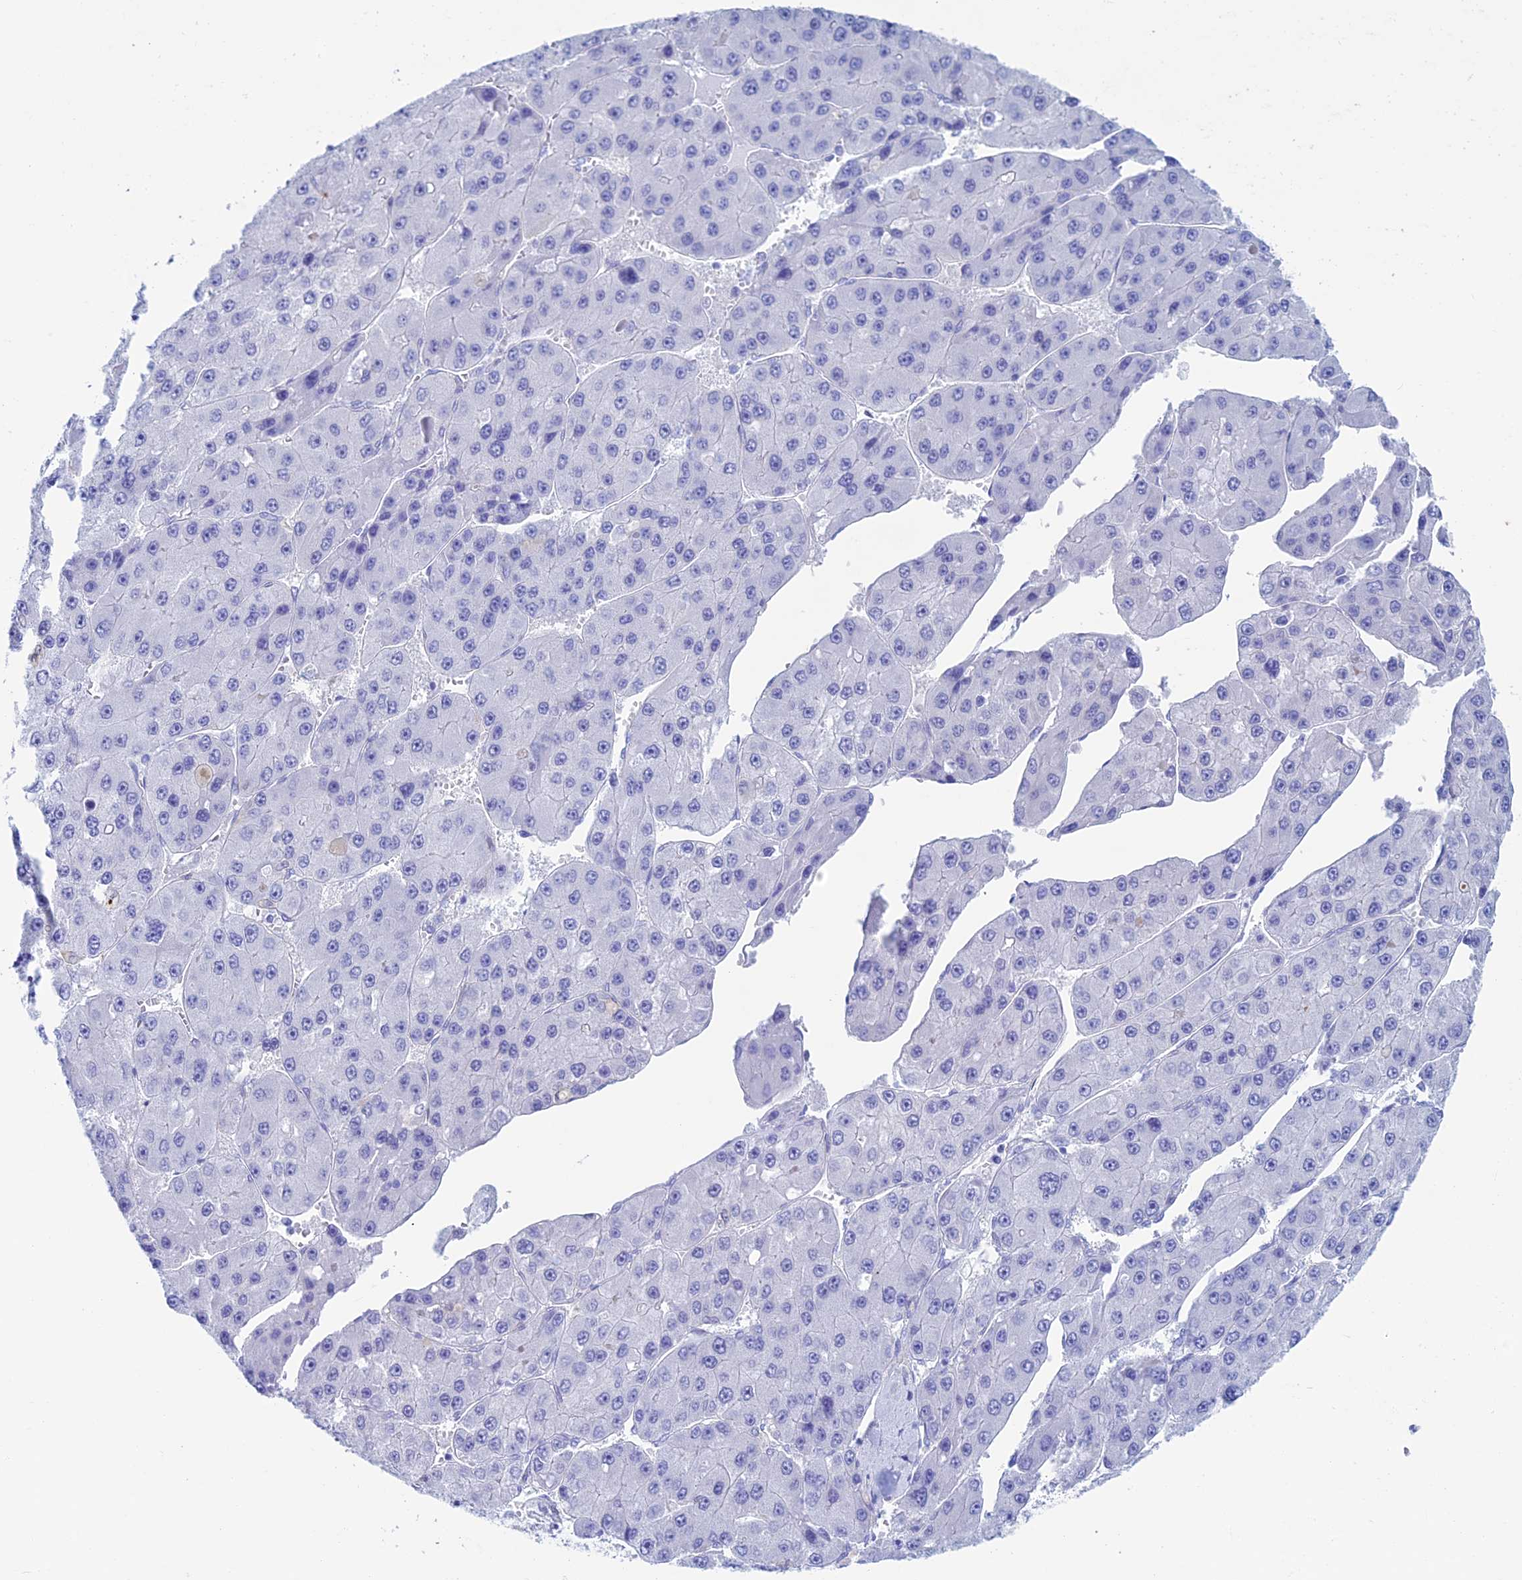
{"staining": {"intensity": "negative", "quantity": "none", "location": "none"}, "tissue": "liver cancer", "cell_type": "Tumor cells", "image_type": "cancer", "snomed": [{"axis": "morphology", "description": "Carcinoma, Hepatocellular, NOS"}, {"axis": "topography", "description": "Liver"}], "caption": "A high-resolution photomicrograph shows IHC staining of liver cancer, which shows no significant expression in tumor cells. Brightfield microscopy of IHC stained with DAB (brown) and hematoxylin (blue), captured at high magnification.", "gene": "KCNK17", "patient": {"sex": "female", "age": 73}}